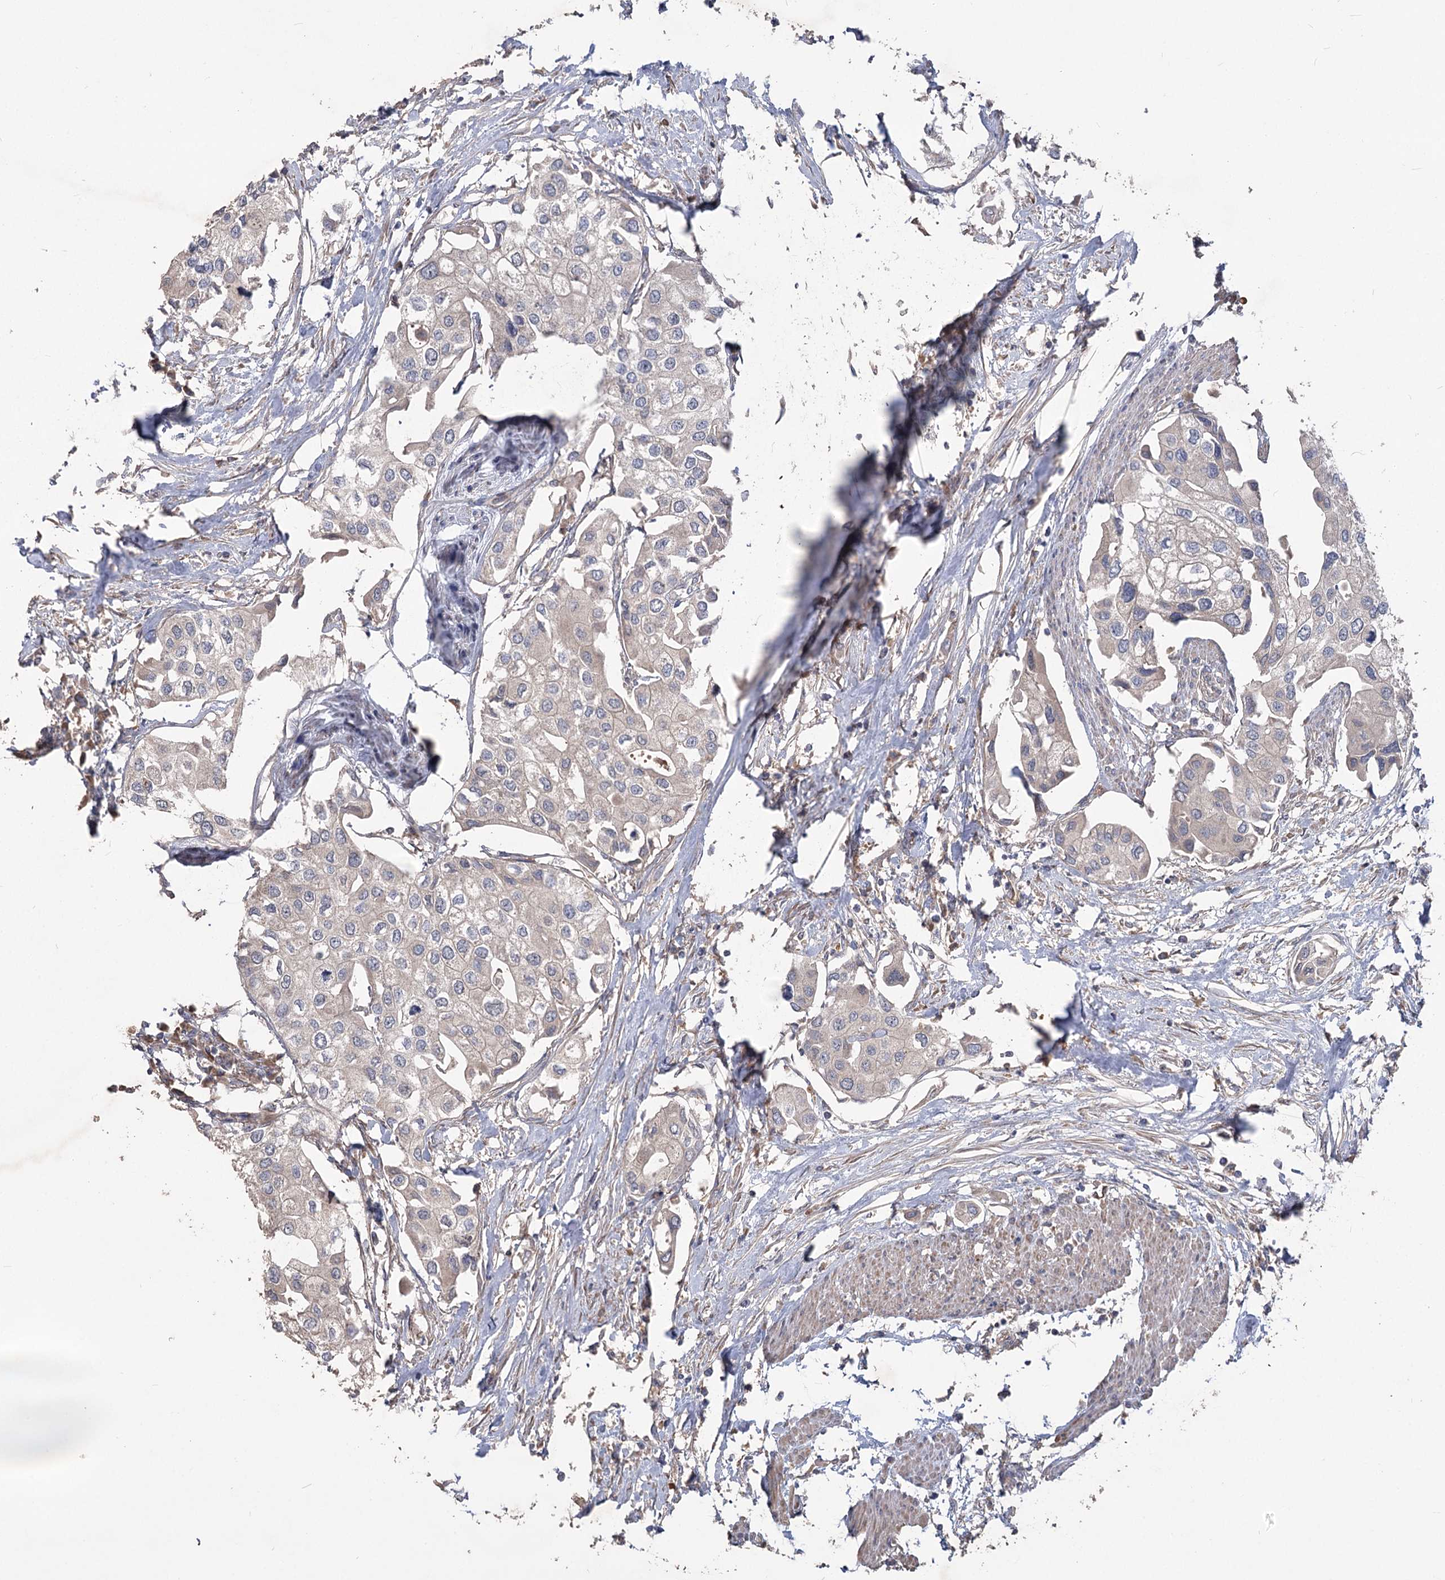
{"staining": {"intensity": "negative", "quantity": "none", "location": "none"}, "tissue": "urothelial cancer", "cell_type": "Tumor cells", "image_type": "cancer", "snomed": [{"axis": "morphology", "description": "Urothelial carcinoma, High grade"}, {"axis": "topography", "description": "Urinary bladder"}], "caption": "Immunohistochemistry of high-grade urothelial carcinoma displays no positivity in tumor cells.", "gene": "RIN2", "patient": {"sex": "male", "age": 64}}